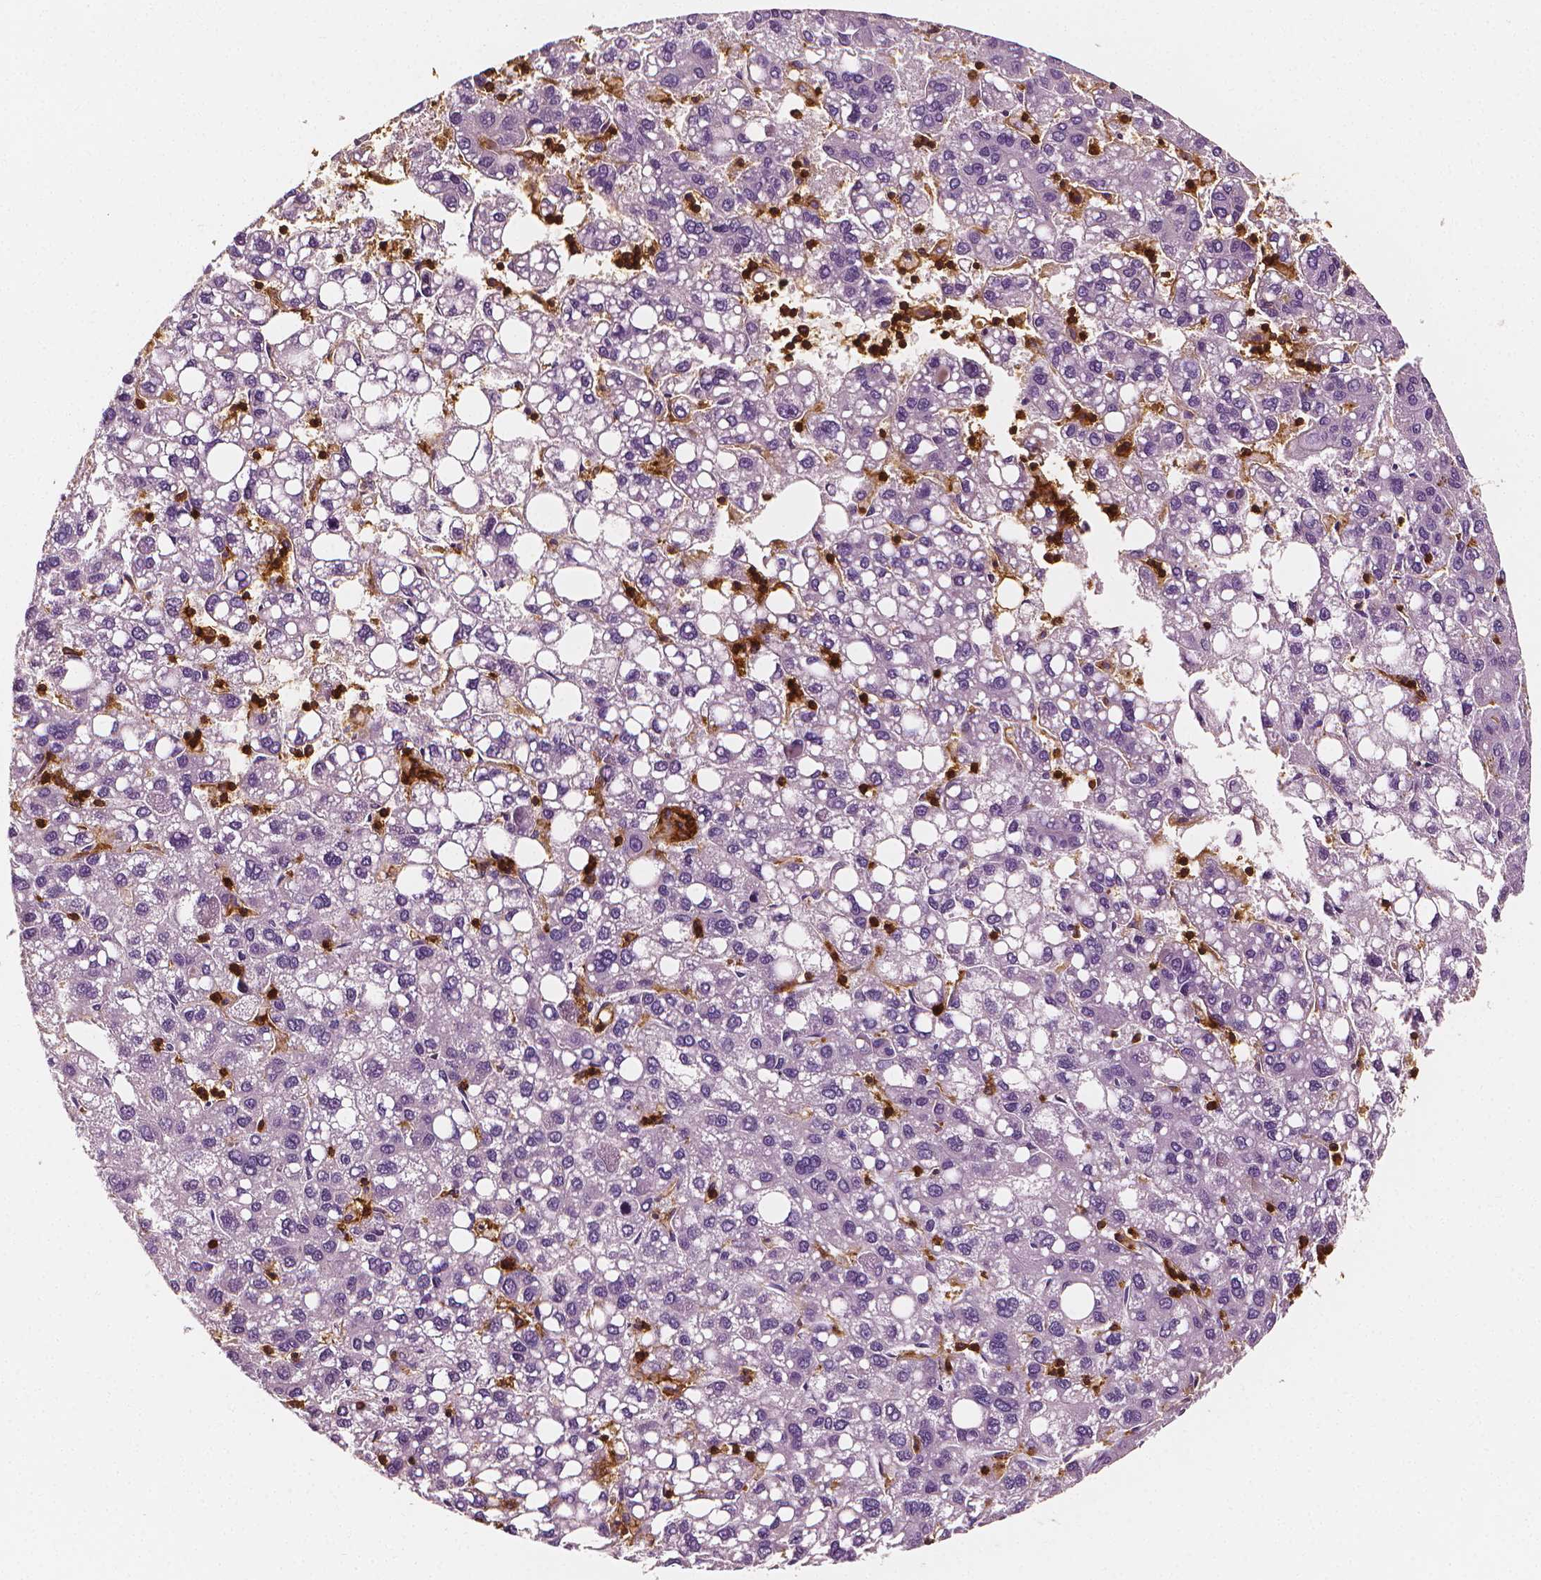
{"staining": {"intensity": "negative", "quantity": "none", "location": "none"}, "tissue": "liver cancer", "cell_type": "Tumor cells", "image_type": "cancer", "snomed": [{"axis": "morphology", "description": "Carcinoma, Hepatocellular, NOS"}, {"axis": "topography", "description": "Liver"}], "caption": "The immunohistochemistry image has no significant staining in tumor cells of liver cancer tissue.", "gene": "PTPRC", "patient": {"sex": "female", "age": 82}}